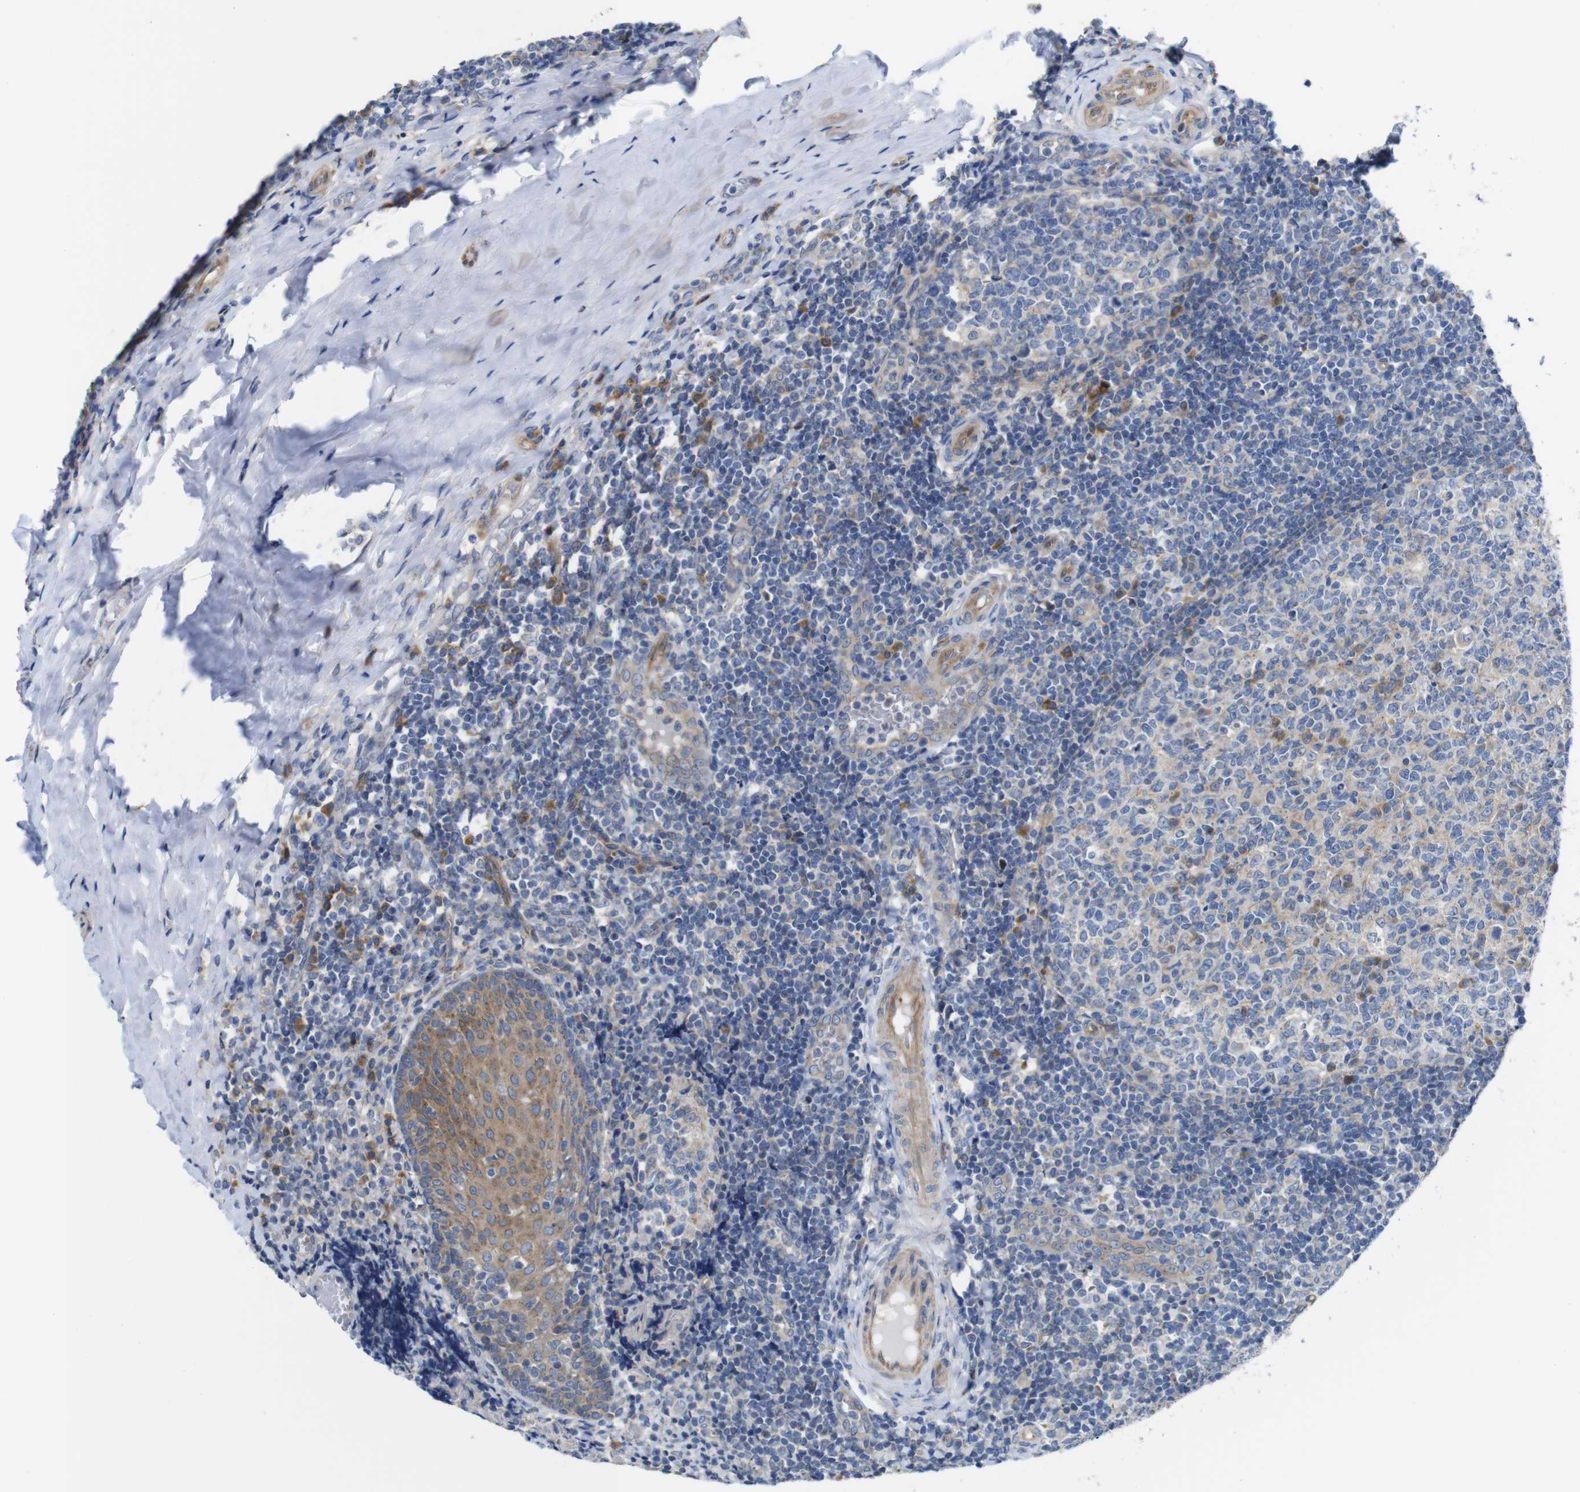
{"staining": {"intensity": "strong", "quantity": "<25%", "location": "cytoplasmic/membranous"}, "tissue": "tonsil", "cell_type": "Germinal center cells", "image_type": "normal", "snomed": [{"axis": "morphology", "description": "Normal tissue, NOS"}, {"axis": "topography", "description": "Tonsil"}], "caption": "This is a histology image of immunohistochemistry staining of benign tonsil, which shows strong positivity in the cytoplasmic/membranous of germinal center cells.", "gene": "DDRGK1", "patient": {"sex": "female", "age": 19}}